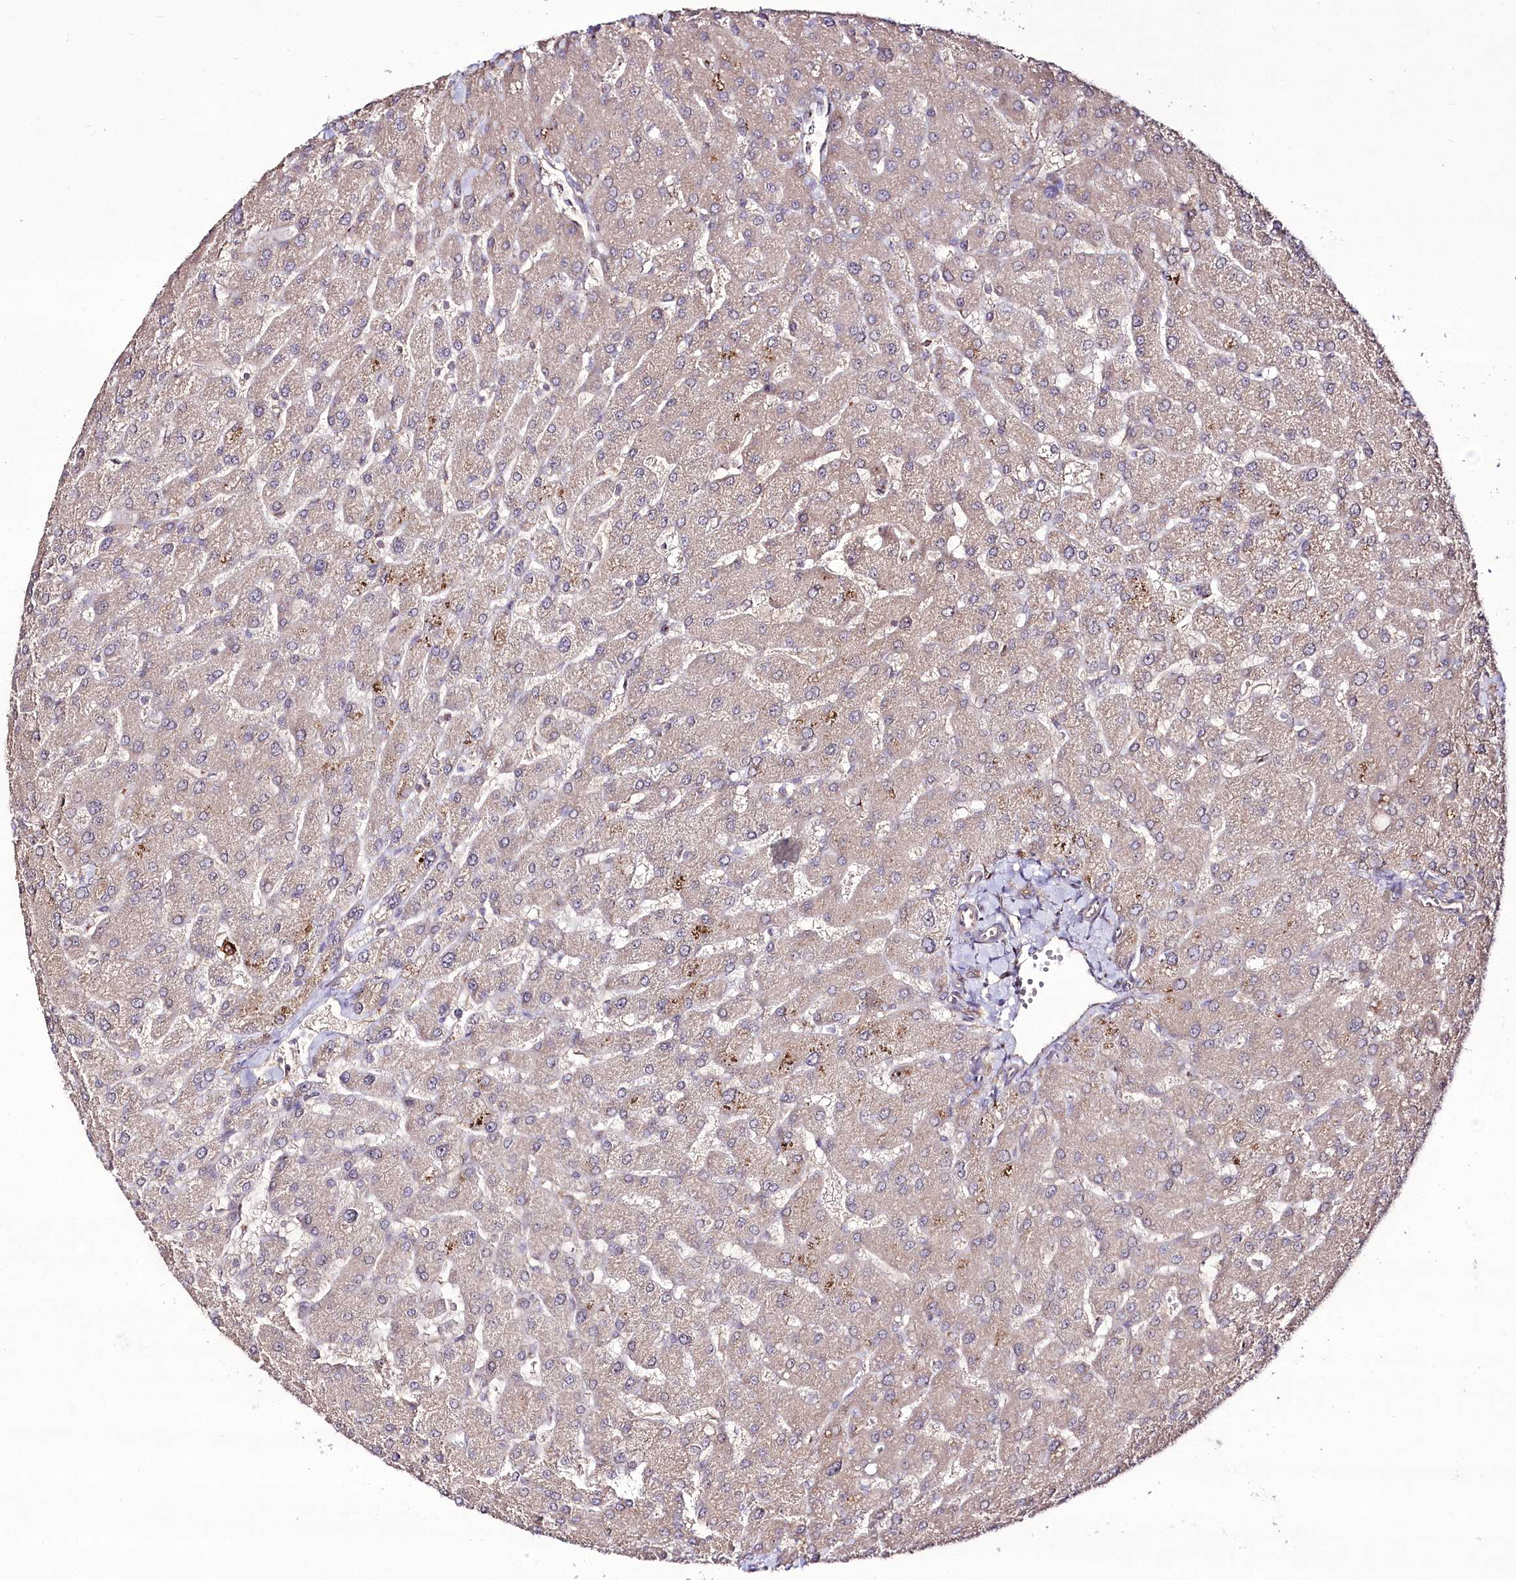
{"staining": {"intensity": "weak", "quantity": ">75%", "location": "cytoplasmic/membranous"}, "tissue": "liver", "cell_type": "Cholangiocytes", "image_type": "normal", "snomed": [{"axis": "morphology", "description": "Normal tissue, NOS"}, {"axis": "topography", "description": "Liver"}], "caption": "Human liver stained with a brown dye shows weak cytoplasmic/membranous positive expression in about >75% of cholangiocytes.", "gene": "REXO2", "patient": {"sex": "male", "age": 55}}